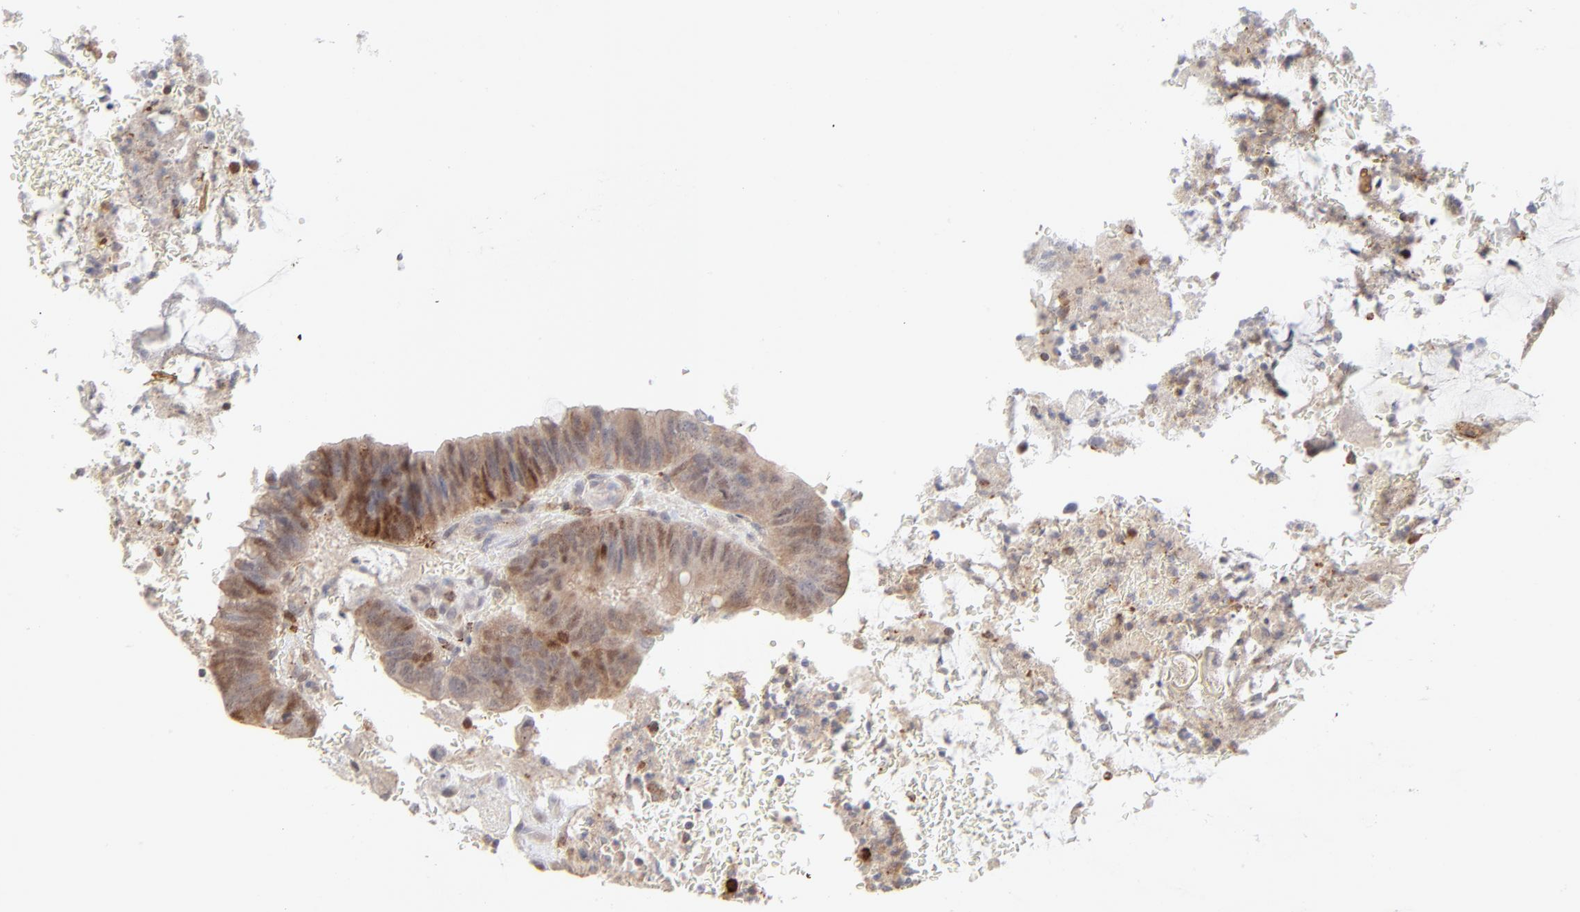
{"staining": {"intensity": "weak", "quantity": "25%-75%", "location": "nuclear"}, "tissue": "colorectal cancer", "cell_type": "Tumor cells", "image_type": "cancer", "snomed": [{"axis": "morphology", "description": "Normal tissue, NOS"}, {"axis": "morphology", "description": "Adenocarcinoma, NOS"}, {"axis": "topography", "description": "Rectum"}], "caption": "Protein expression analysis of colorectal adenocarcinoma displays weak nuclear staining in about 25%-75% of tumor cells.", "gene": "CDK6", "patient": {"sex": "male", "age": 92}}